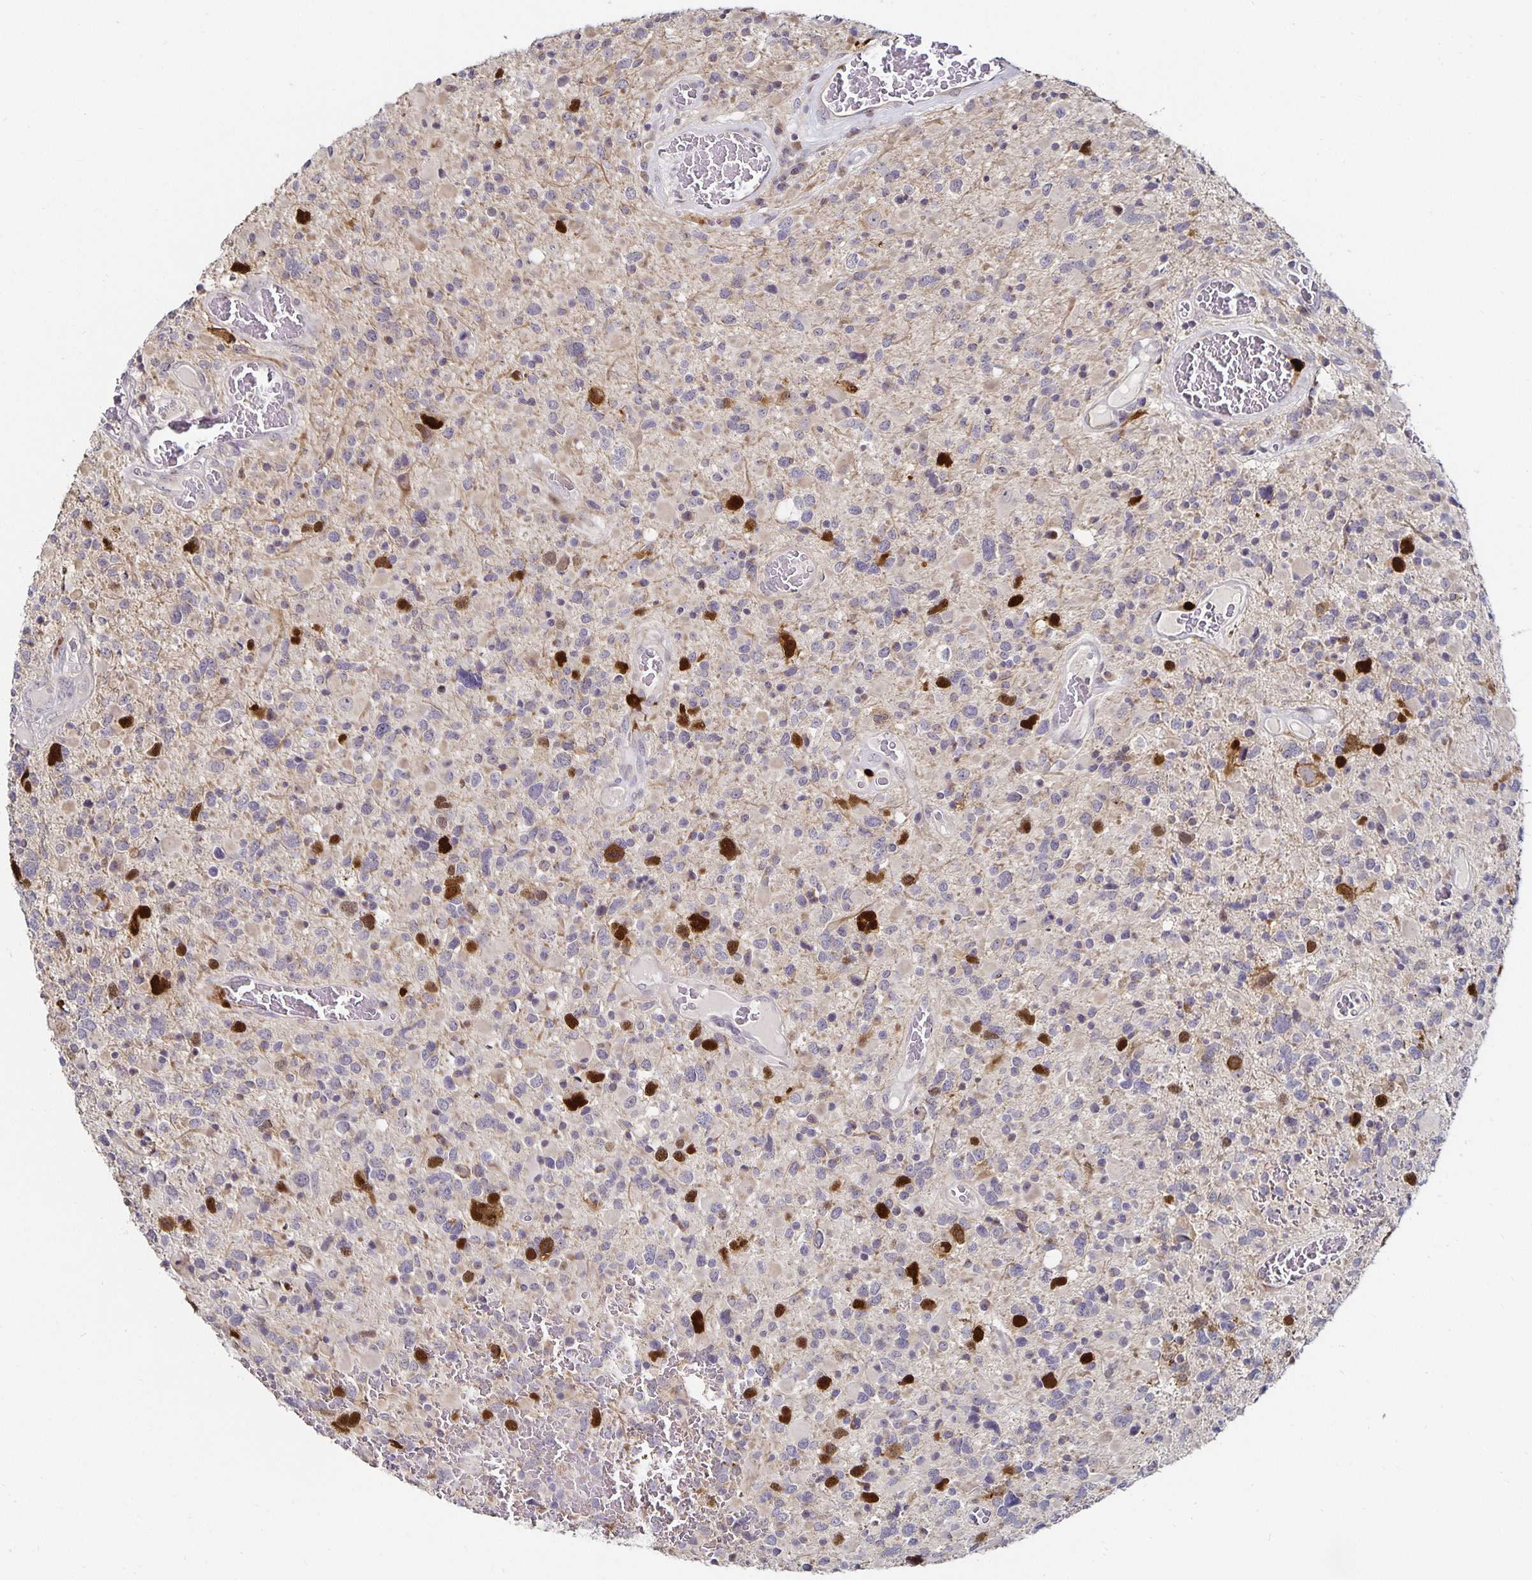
{"staining": {"intensity": "strong", "quantity": "<25%", "location": "nuclear"}, "tissue": "glioma", "cell_type": "Tumor cells", "image_type": "cancer", "snomed": [{"axis": "morphology", "description": "Glioma, malignant, High grade"}, {"axis": "topography", "description": "Brain"}], "caption": "This photomicrograph shows glioma stained with IHC to label a protein in brown. The nuclear of tumor cells show strong positivity for the protein. Nuclei are counter-stained blue.", "gene": "ANLN", "patient": {"sex": "female", "age": 40}}